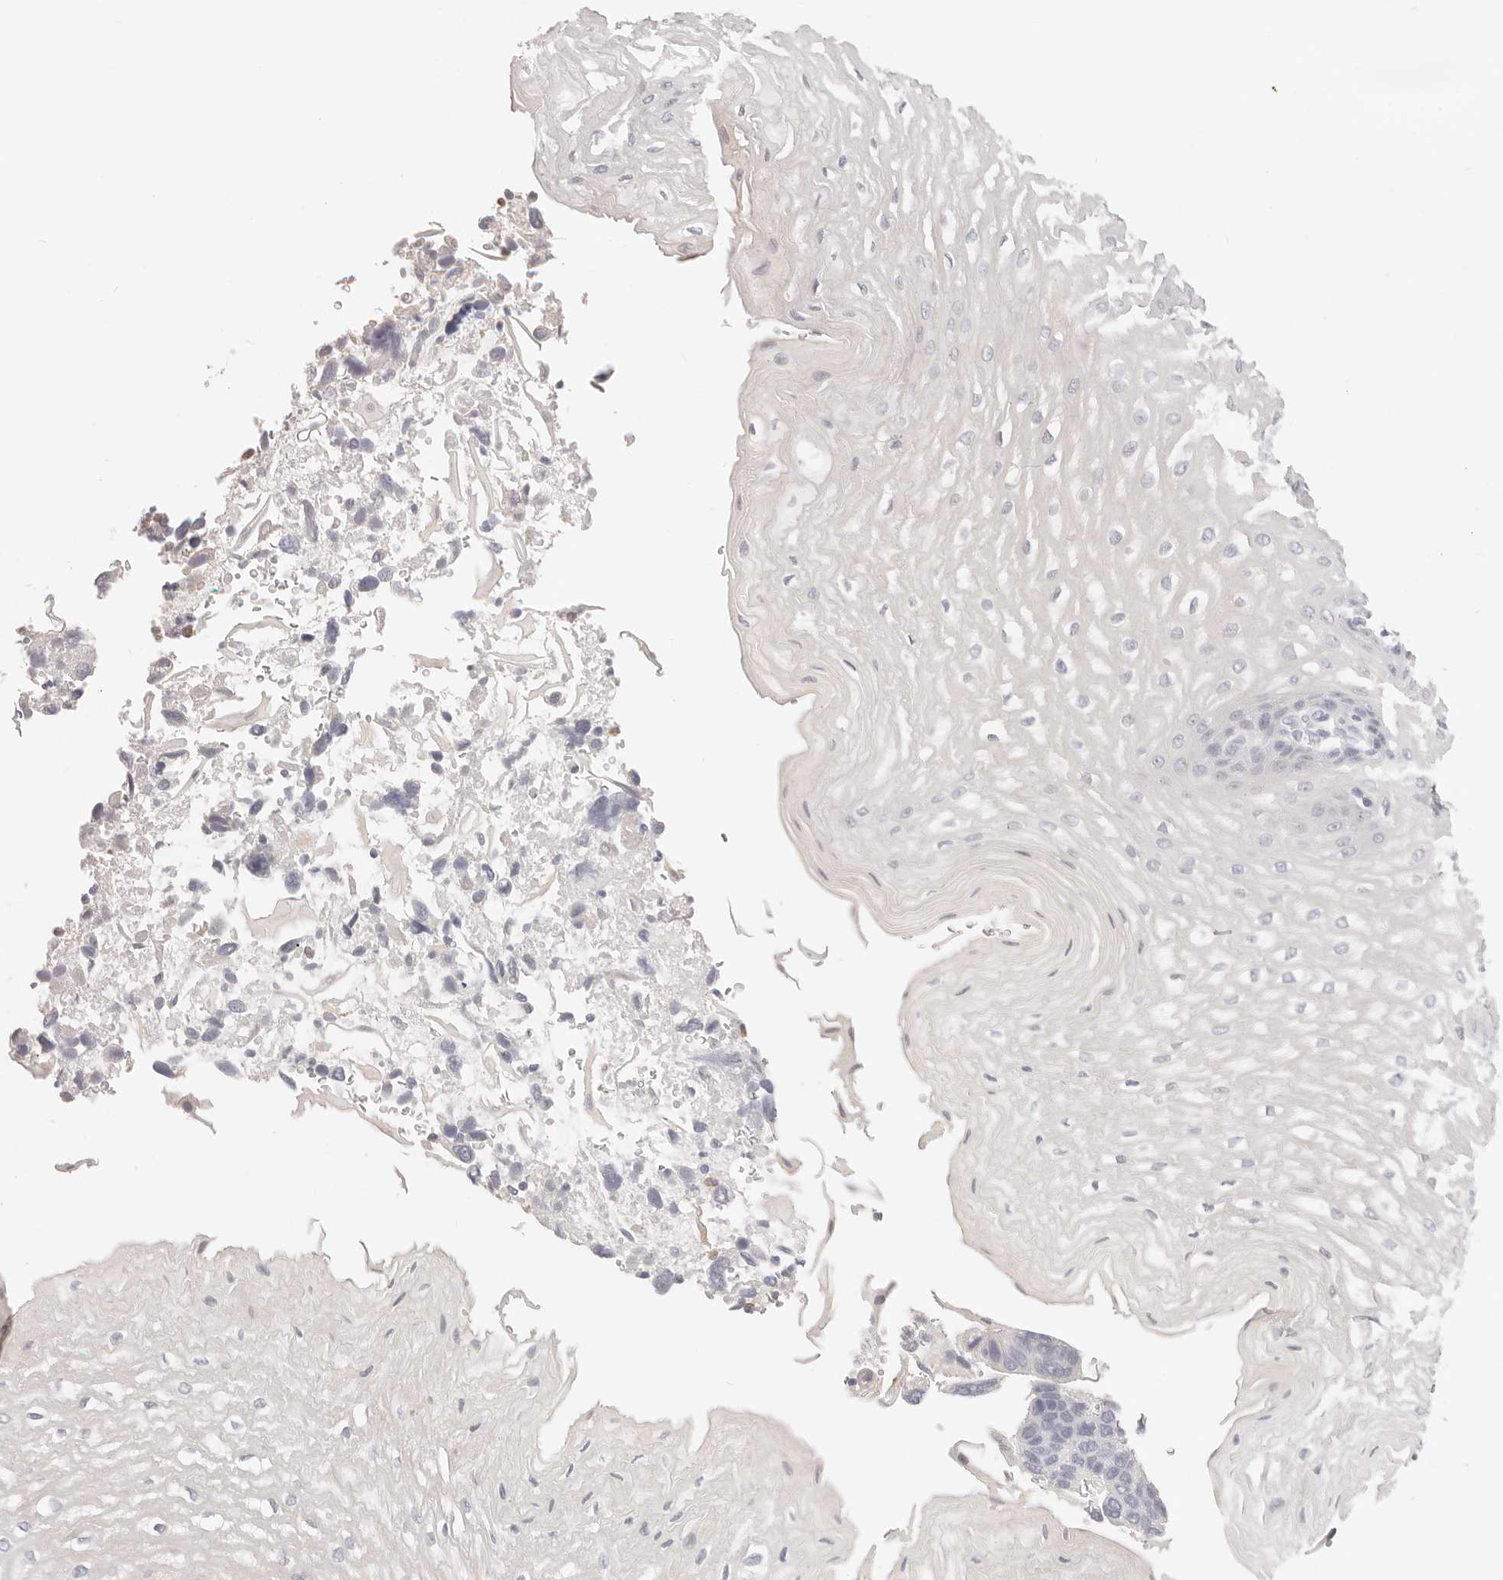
{"staining": {"intensity": "negative", "quantity": "none", "location": "none"}, "tissue": "esophagus", "cell_type": "Squamous epithelial cells", "image_type": "normal", "snomed": [{"axis": "morphology", "description": "Normal tissue, NOS"}, {"axis": "topography", "description": "Esophagus"}], "caption": "Immunohistochemistry (IHC) micrograph of benign esophagus: human esophagus stained with DAB (3,3'-diaminobenzidine) demonstrates no significant protein expression in squamous epithelial cells.", "gene": "ASCL1", "patient": {"sex": "male", "age": 54}}